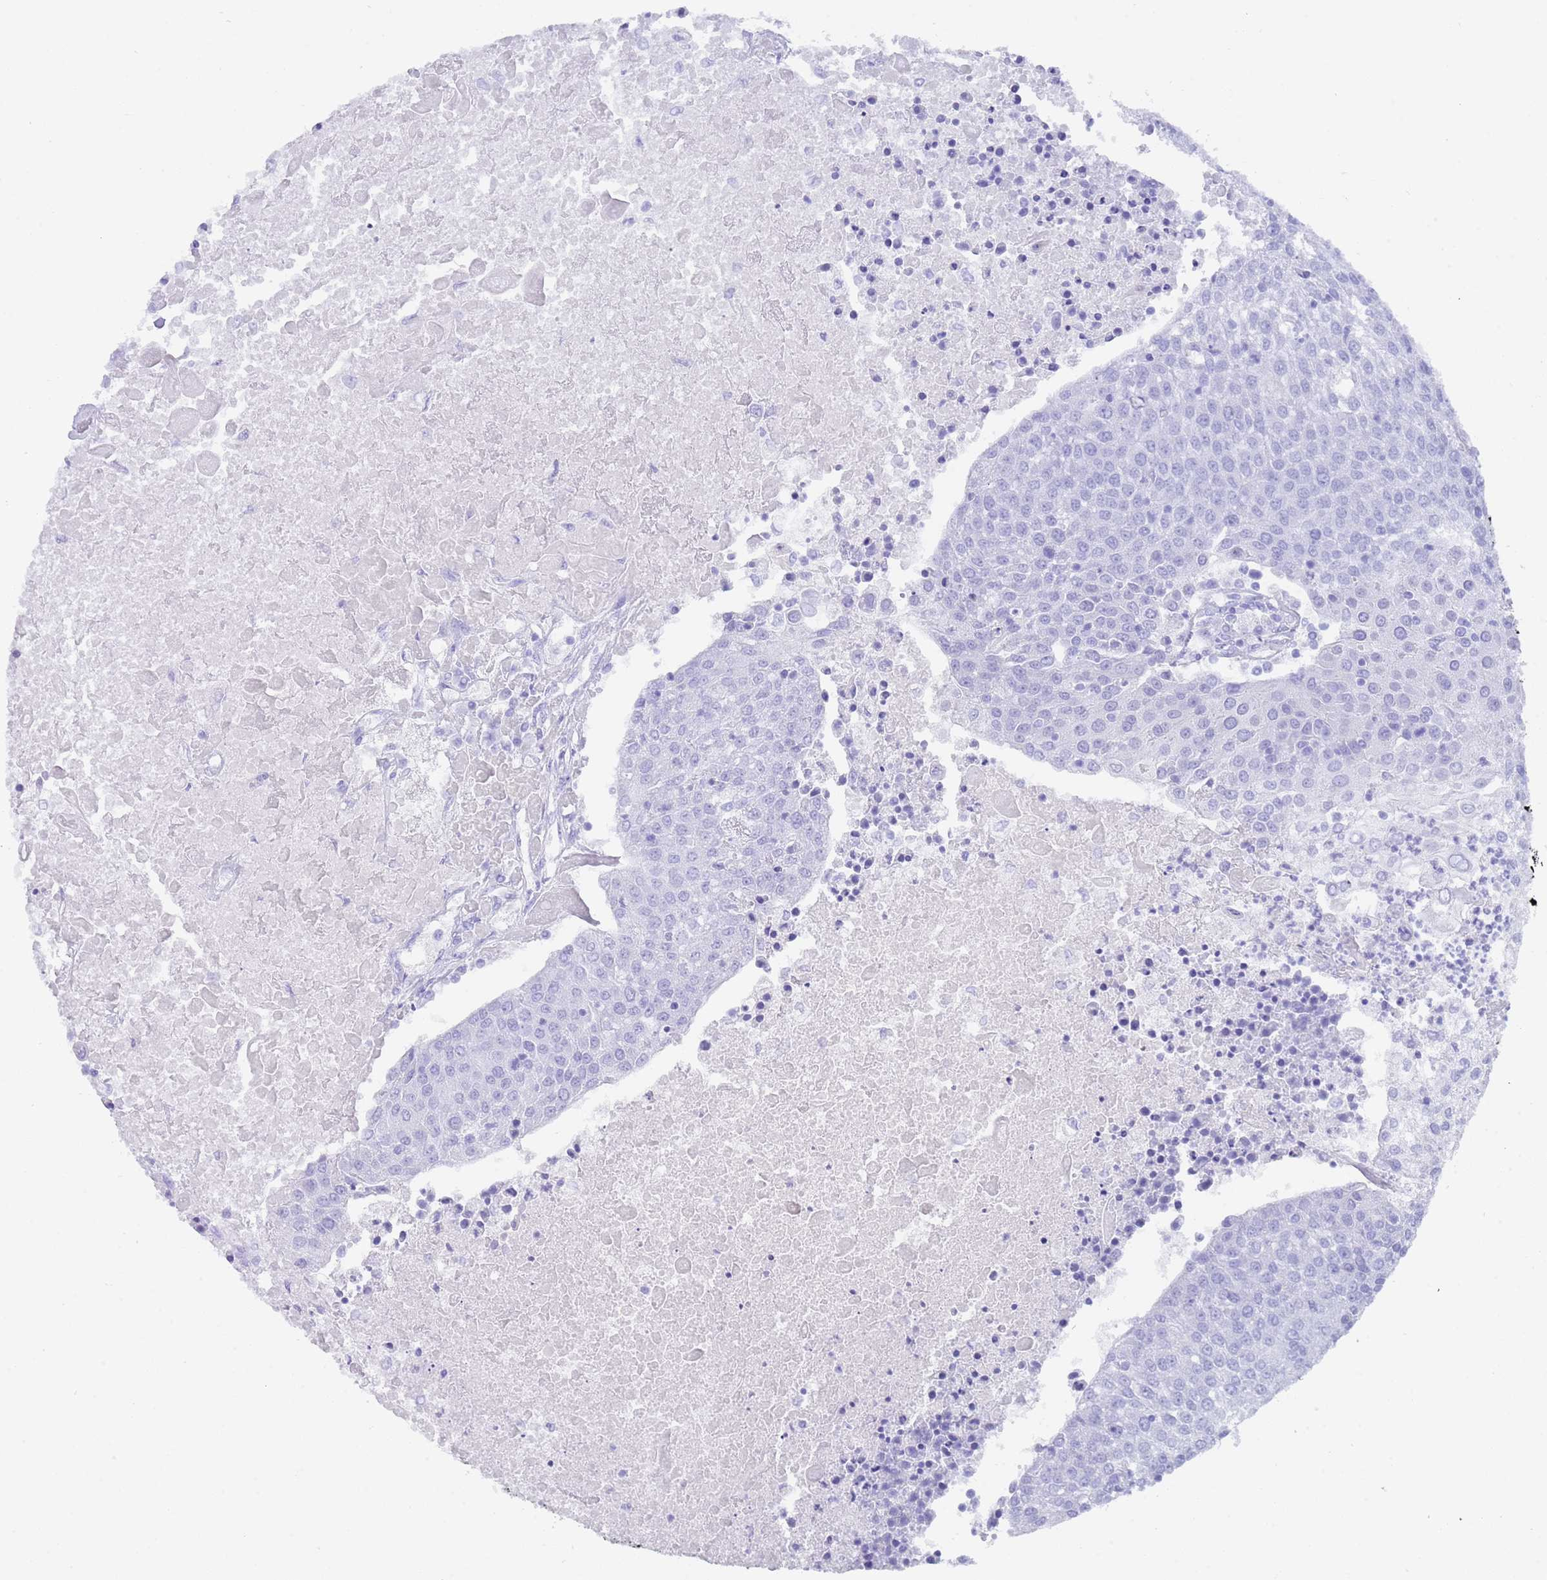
{"staining": {"intensity": "negative", "quantity": "none", "location": "none"}, "tissue": "urothelial cancer", "cell_type": "Tumor cells", "image_type": "cancer", "snomed": [{"axis": "morphology", "description": "Urothelial carcinoma, High grade"}, {"axis": "topography", "description": "Urinary bladder"}], "caption": "DAB immunohistochemical staining of urothelial cancer demonstrates no significant expression in tumor cells.", "gene": "MYADML2", "patient": {"sex": "female", "age": 85}}